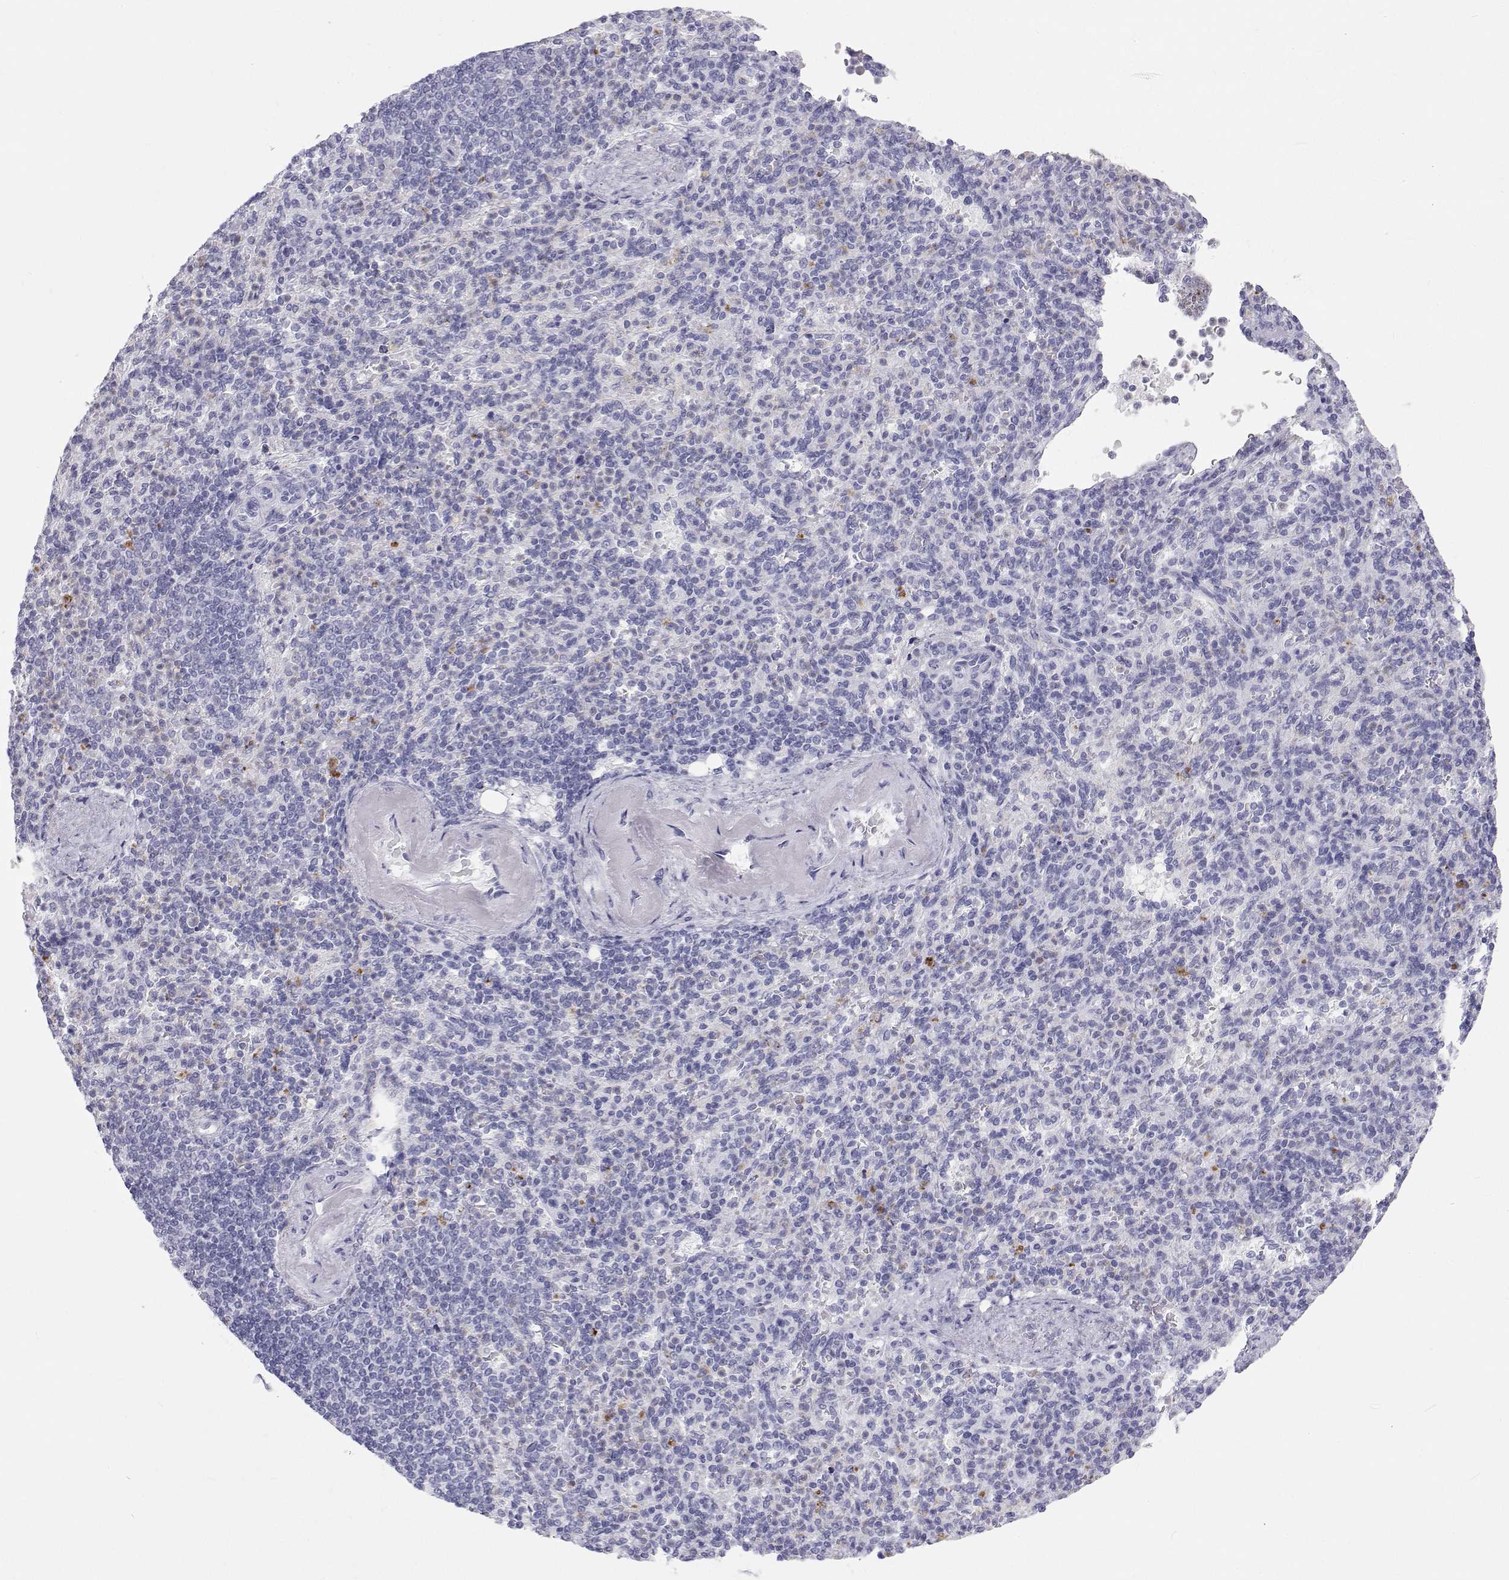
{"staining": {"intensity": "negative", "quantity": "none", "location": "none"}, "tissue": "spleen", "cell_type": "Cells in red pulp", "image_type": "normal", "snomed": [{"axis": "morphology", "description": "Normal tissue, NOS"}, {"axis": "topography", "description": "Spleen"}], "caption": "Immunohistochemistry (IHC) of benign spleen shows no staining in cells in red pulp. (Brightfield microscopy of DAB IHC at high magnification).", "gene": "SFTPB", "patient": {"sex": "female", "age": 74}}